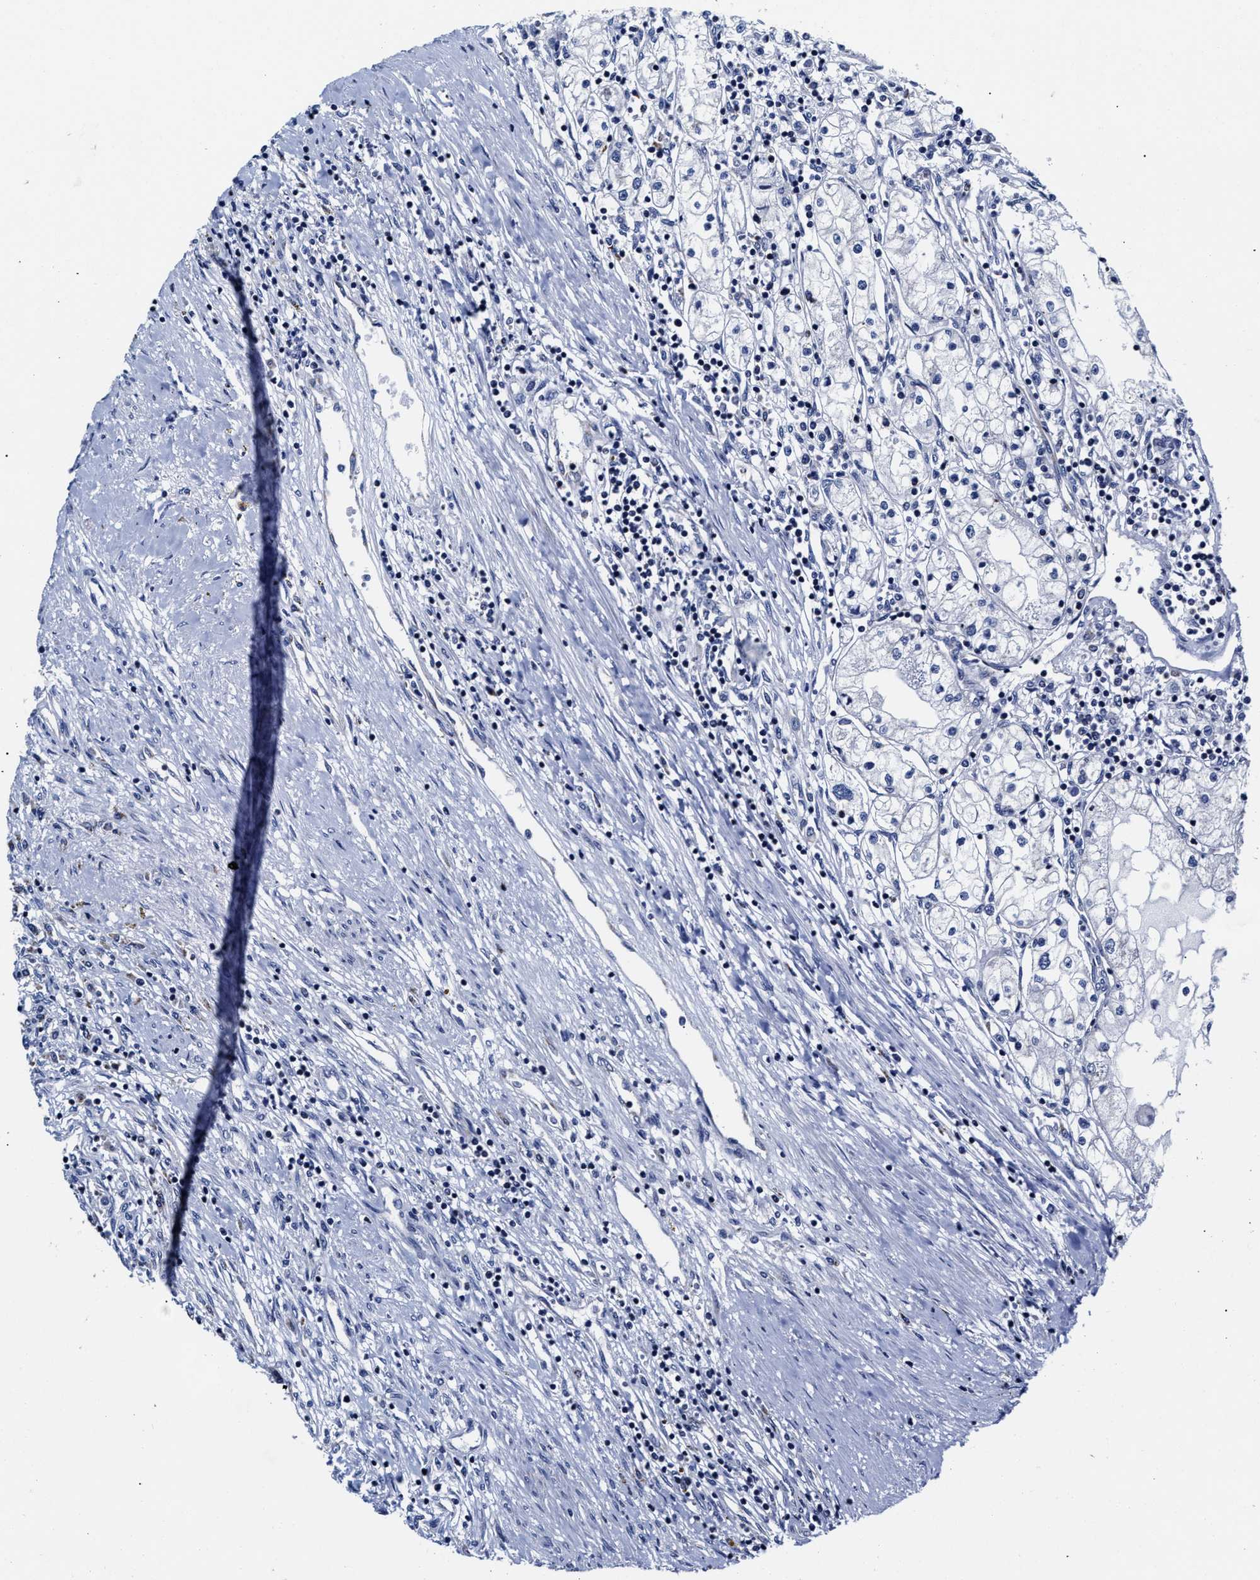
{"staining": {"intensity": "negative", "quantity": "none", "location": "none"}, "tissue": "renal cancer", "cell_type": "Tumor cells", "image_type": "cancer", "snomed": [{"axis": "morphology", "description": "Adenocarcinoma, NOS"}, {"axis": "topography", "description": "Kidney"}], "caption": "Immunohistochemical staining of human adenocarcinoma (renal) reveals no significant expression in tumor cells. (DAB immunohistochemistry with hematoxylin counter stain).", "gene": "HINT2", "patient": {"sex": "male", "age": 68}}